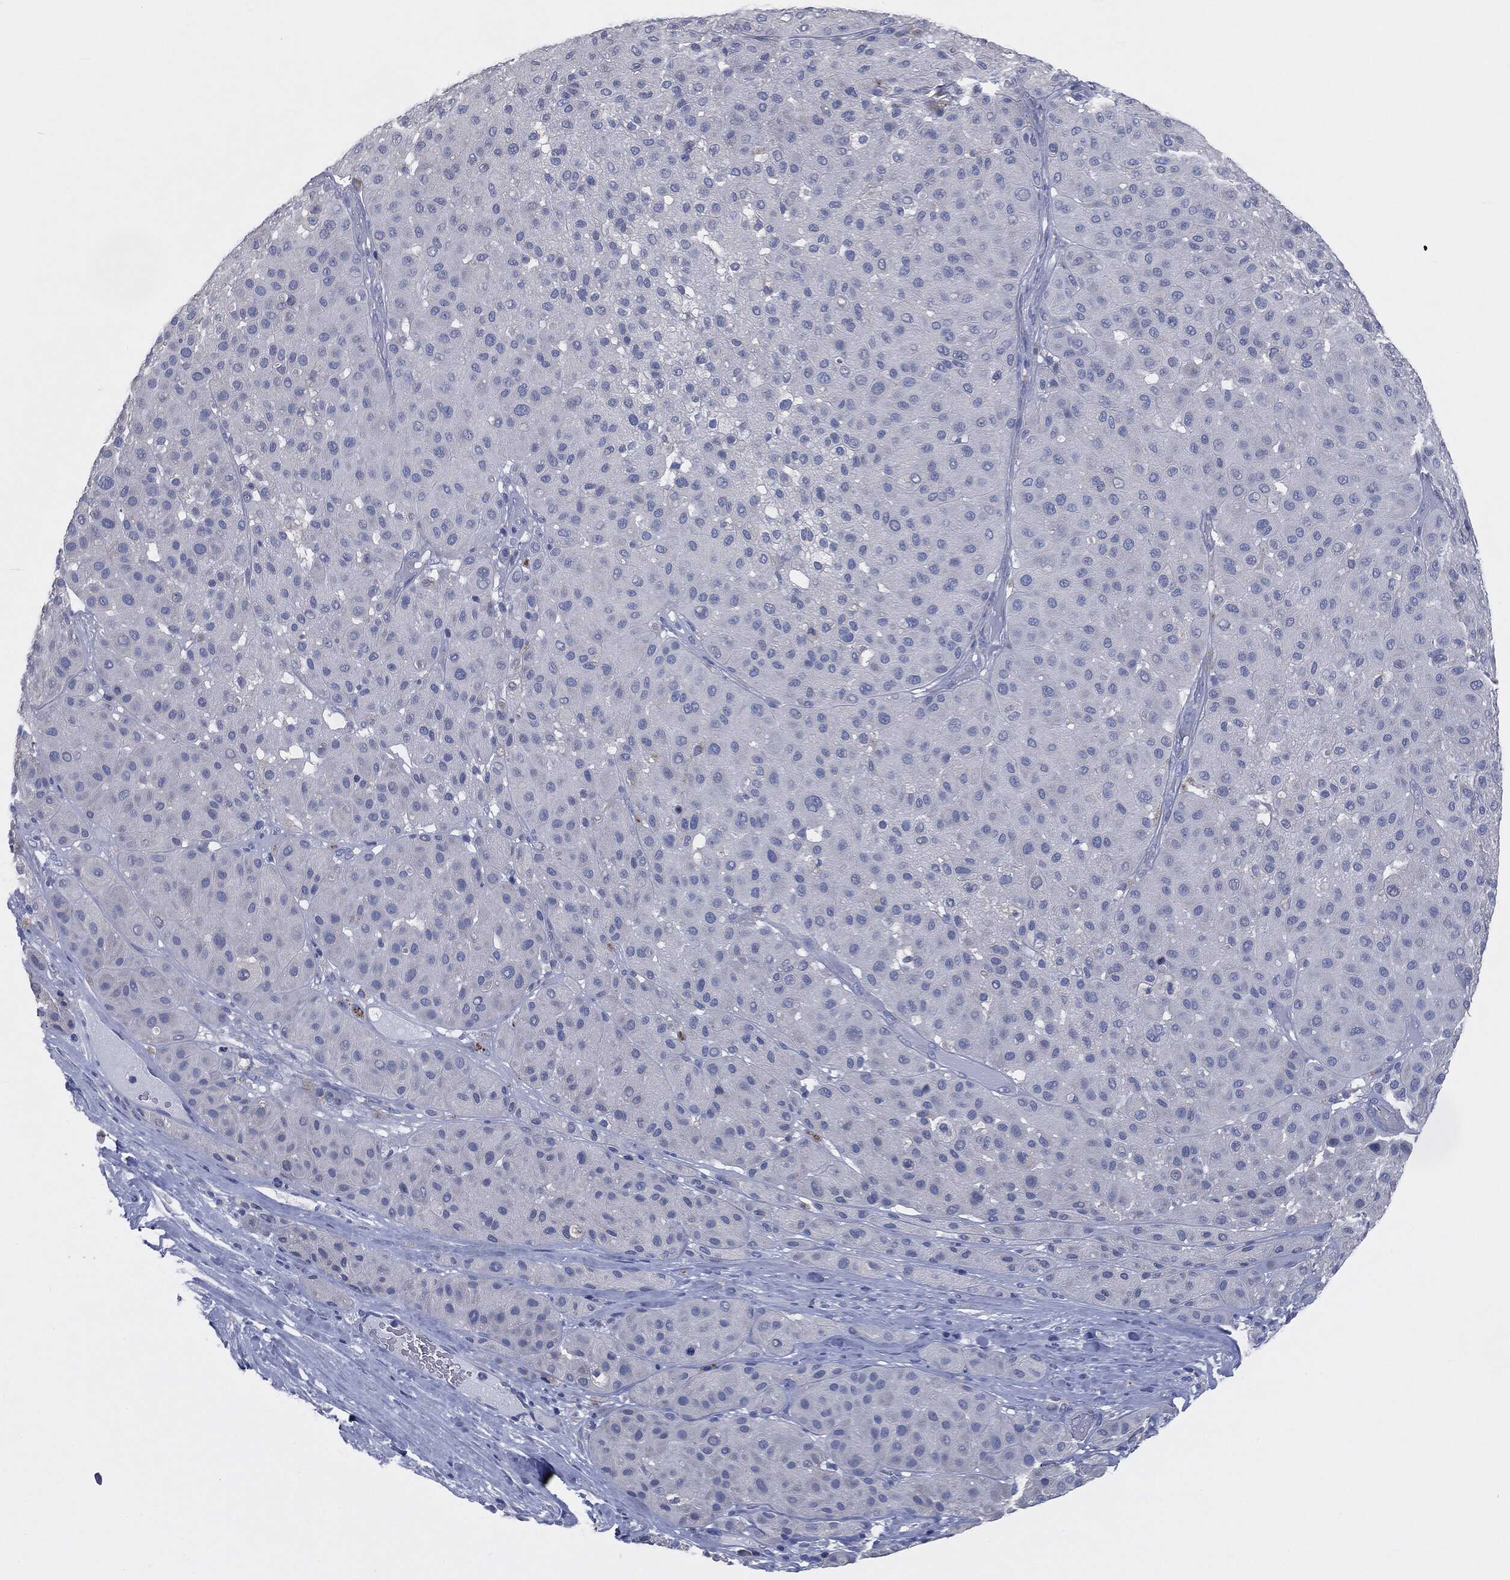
{"staining": {"intensity": "negative", "quantity": "none", "location": "none"}, "tissue": "melanoma", "cell_type": "Tumor cells", "image_type": "cancer", "snomed": [{"axis": "morphology", "description": "Malignant melanoma, Metastatic site"}, {"axis": "topography", "description": "Smooth muscle"}], "caption": "Melanoma stained for a protein using IHC reveals no expression tumor cells.", "gene": "CAV3", "patient": {"sex": "male", "age": 41}}